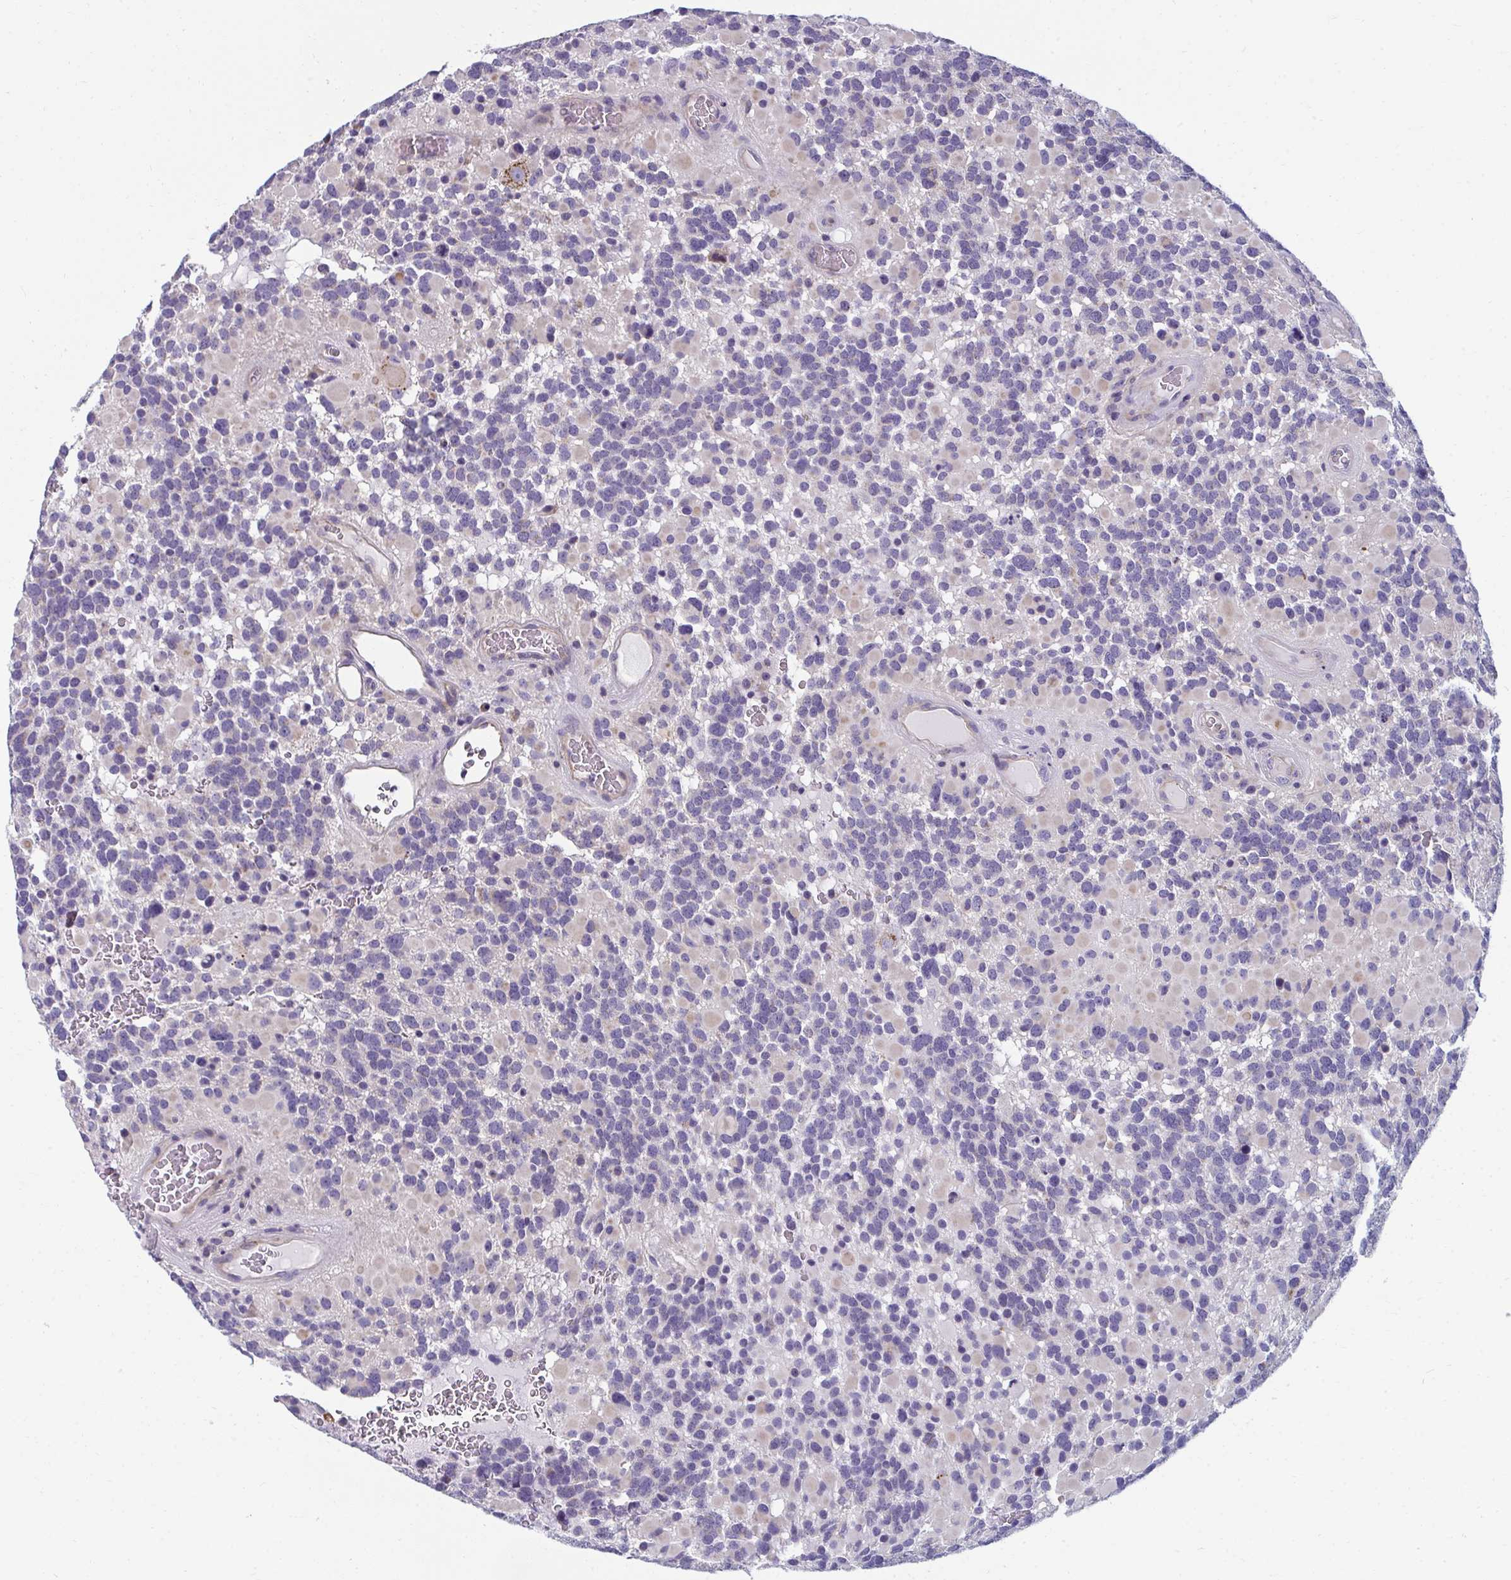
{"staining": {"intensity": "negative", "quantity": "none", "location": "none"}, "tissue": "glioma", "cell_type": "Tumor cells", "image_type": "cancer", "snomed": [{"axis": "morphology", "description": "Glioma, malignant, High grade"}, {"axis": "topography", "description": "Brain"}], "caption": "An immunohistochemistry (IHC) histopathology image of malignant high-grade glioma is shown. There is no staining in tumor cells of malignant high-grade glioma.", "gene": "EIF1AD", "patient": {"sex": "female", "age": 40}}